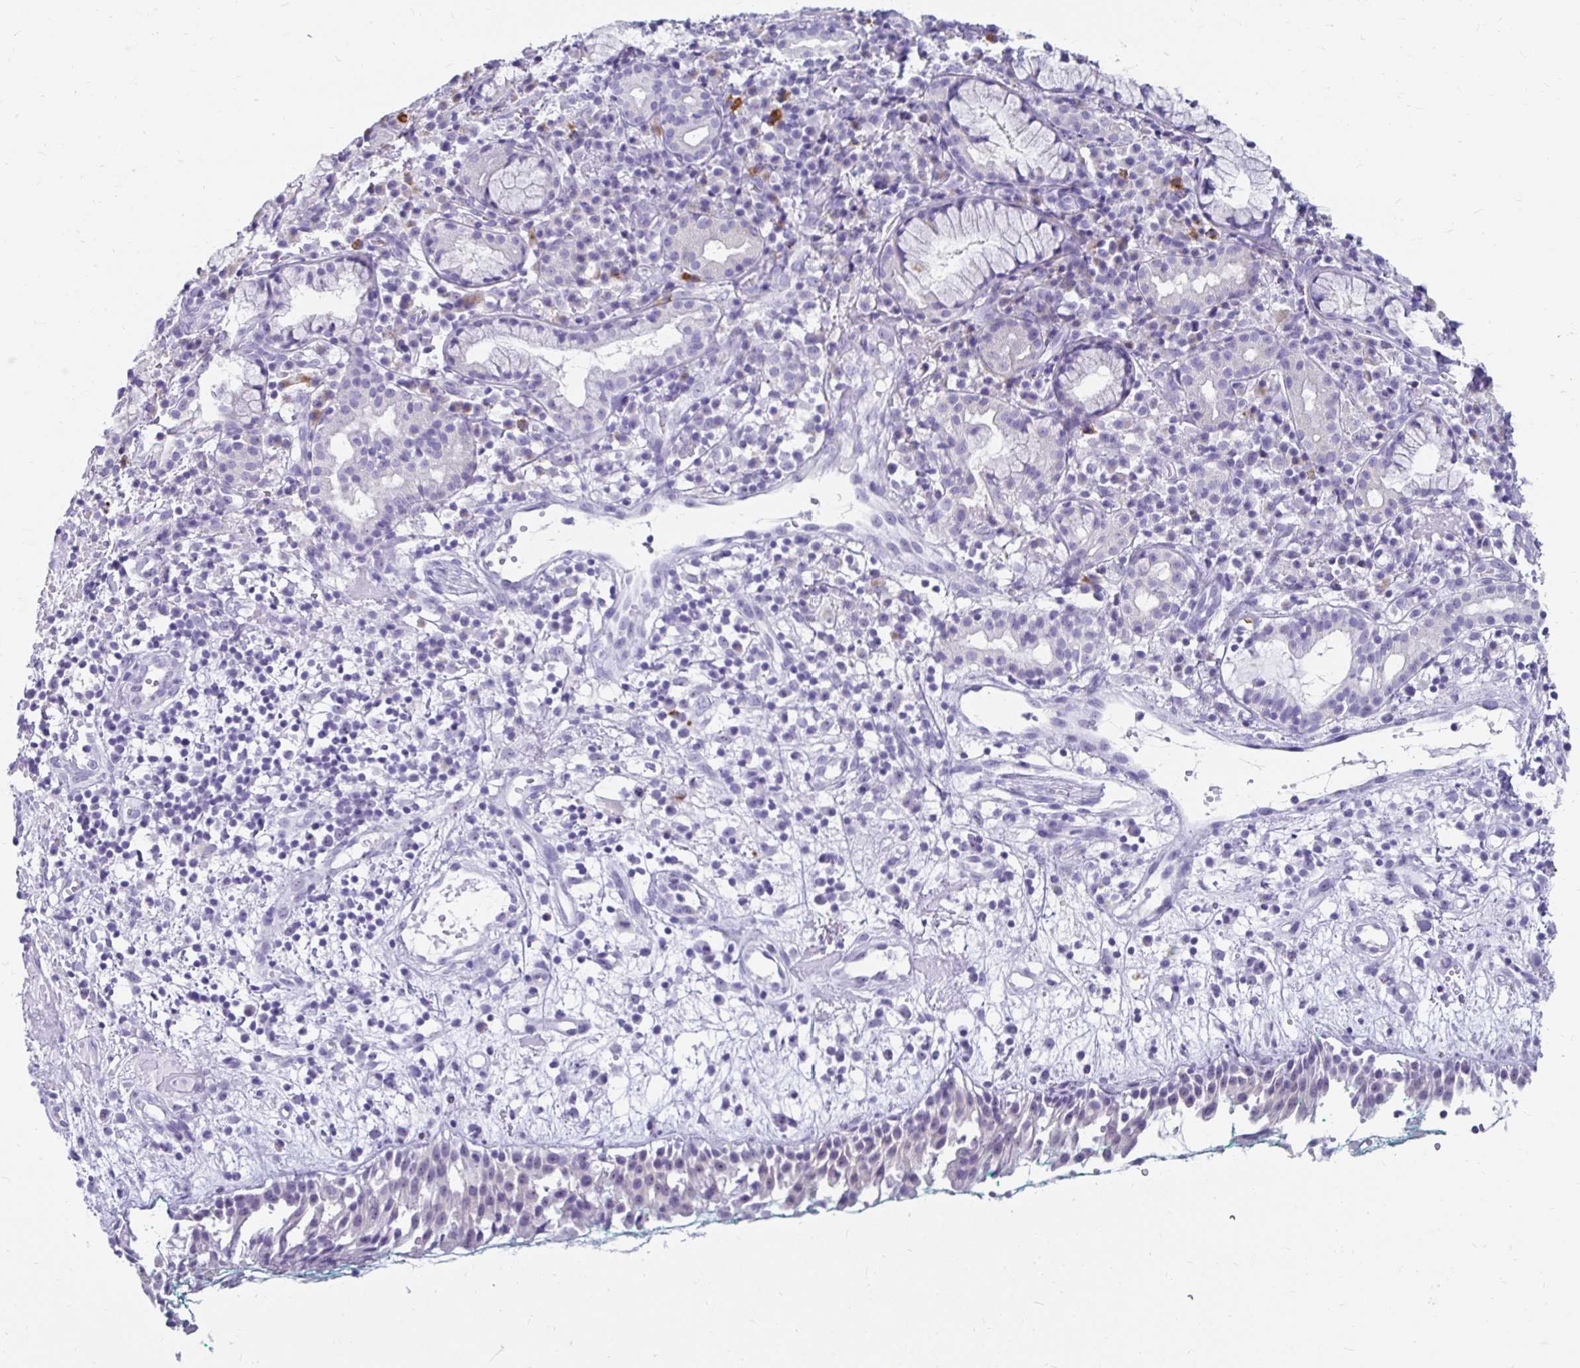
{"staining": {"intensity": "negative", "quantity": "none", "location": "none"}, "tissue": "nasopharynx", "cell_type": "Respiratory epithelial cells", "image_type": "normal", "snomed": [{"axis": "morphology", "description": "Normal tissue, NOS"}, {"axis": "morphology", "description": "Basal cell carcinoma"}, {"axis": "topography", "description": "Cartilage tissue"}, {"axis": "topography", "description": "Nasopharynx"}, {"axis": "topography", "description": "Oral tissue"}], "caption": "Human nasopharynx stained for a protein using immunohistochemistry shows no positivity in respiratory epithelial cells.", "gene": "CST6", "patient": {"sex": "female", "age": 77}}